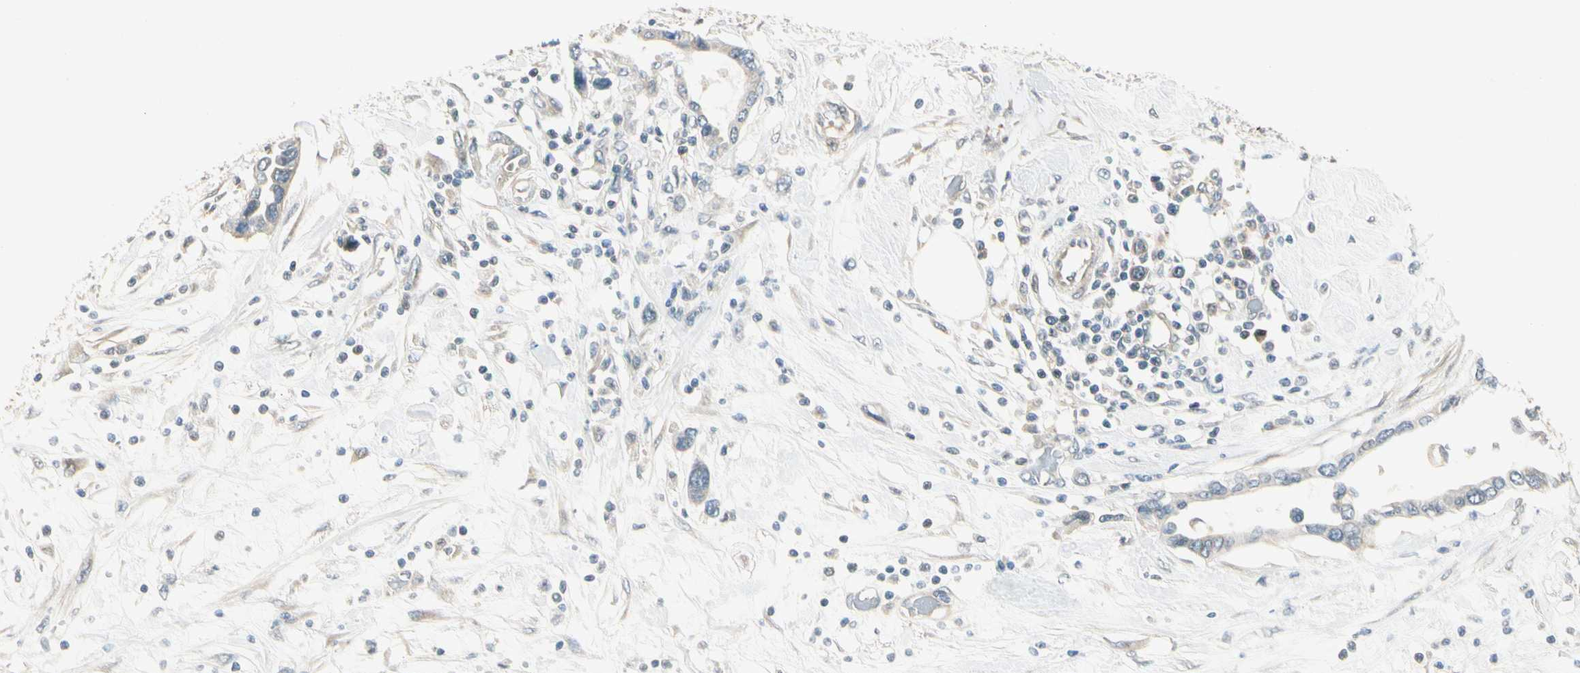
{"staining": {"intensity": "negative", "quantity": "none", "location": "none"}, "tissue": "pancreatic cancer", "cell_type": "Tumor cells", "image_type": "cancer", "snomed": [{"axis": "morphology", "description": "Adenocarcinoma, NOS"}, {"axis": "topography", "description": "Pancreas"}], "caption": "Pancreatic cancer was stained to show a protein in brown. There is no significant staining in tumor cells.", "gene": "PCDHB15", "patient": {"sex": "female", "age": 57}}